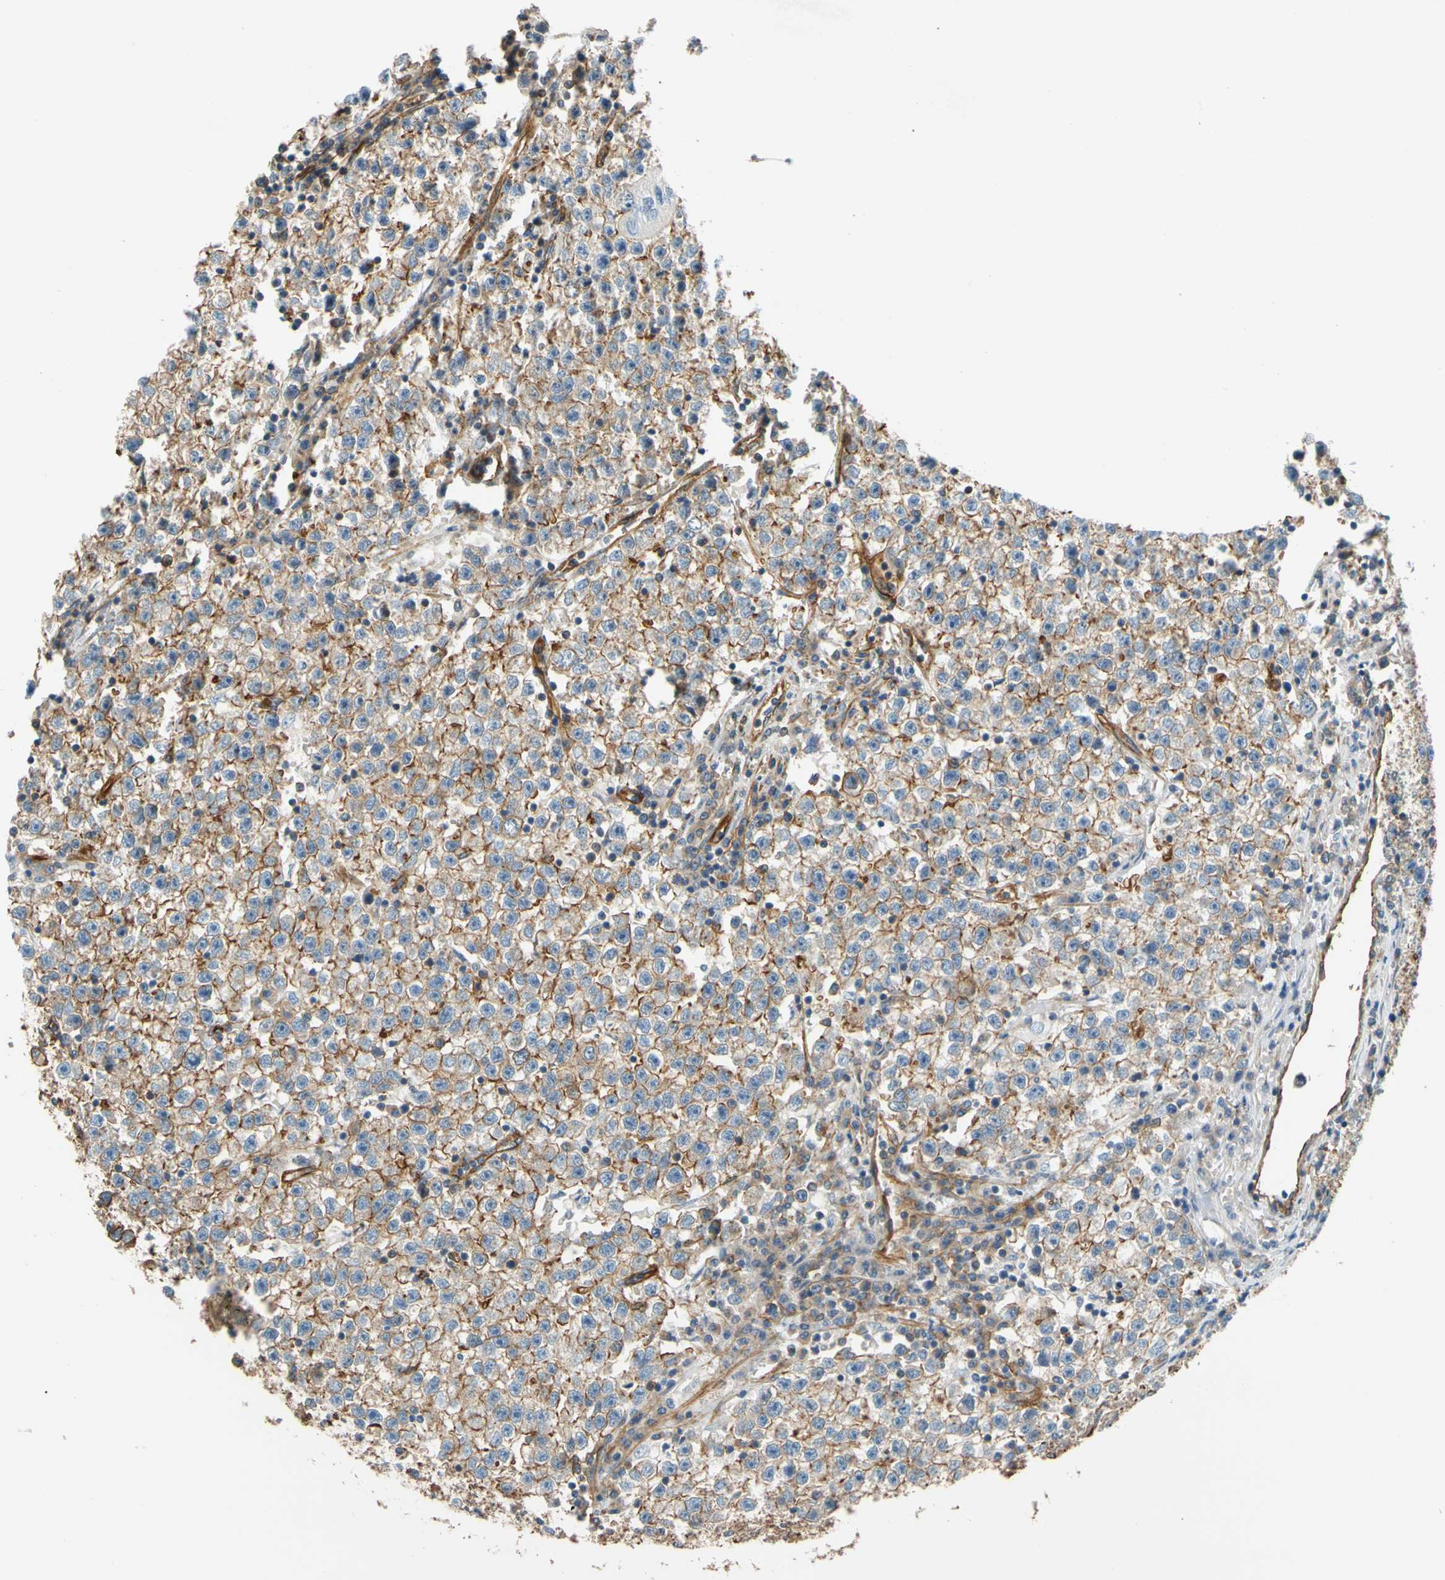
{"staining": {"intensity": "moderate", "quantity": "25%-75%", "location": "cytoplasmic/membranous"}, "tissue": "testis cancer", "cell_type": "Tumor cells", "image_type": "cancer", "snomed": [{"axis": "morphology", "description": "Seminoma, NOS"}, {"axis": "topography", "description": "Testis"}], "caption": "An image of testis cancer stained for a protein demonstrates moderate cytoplasmic/membranous brown staining in tumor cells. (DAB (3,3'-diaminobenzidine) = brown stain, brightfield microscopy at high magnification).", "gene": "SPTAN1", "patient": {"sex": "male", "age": 22}}